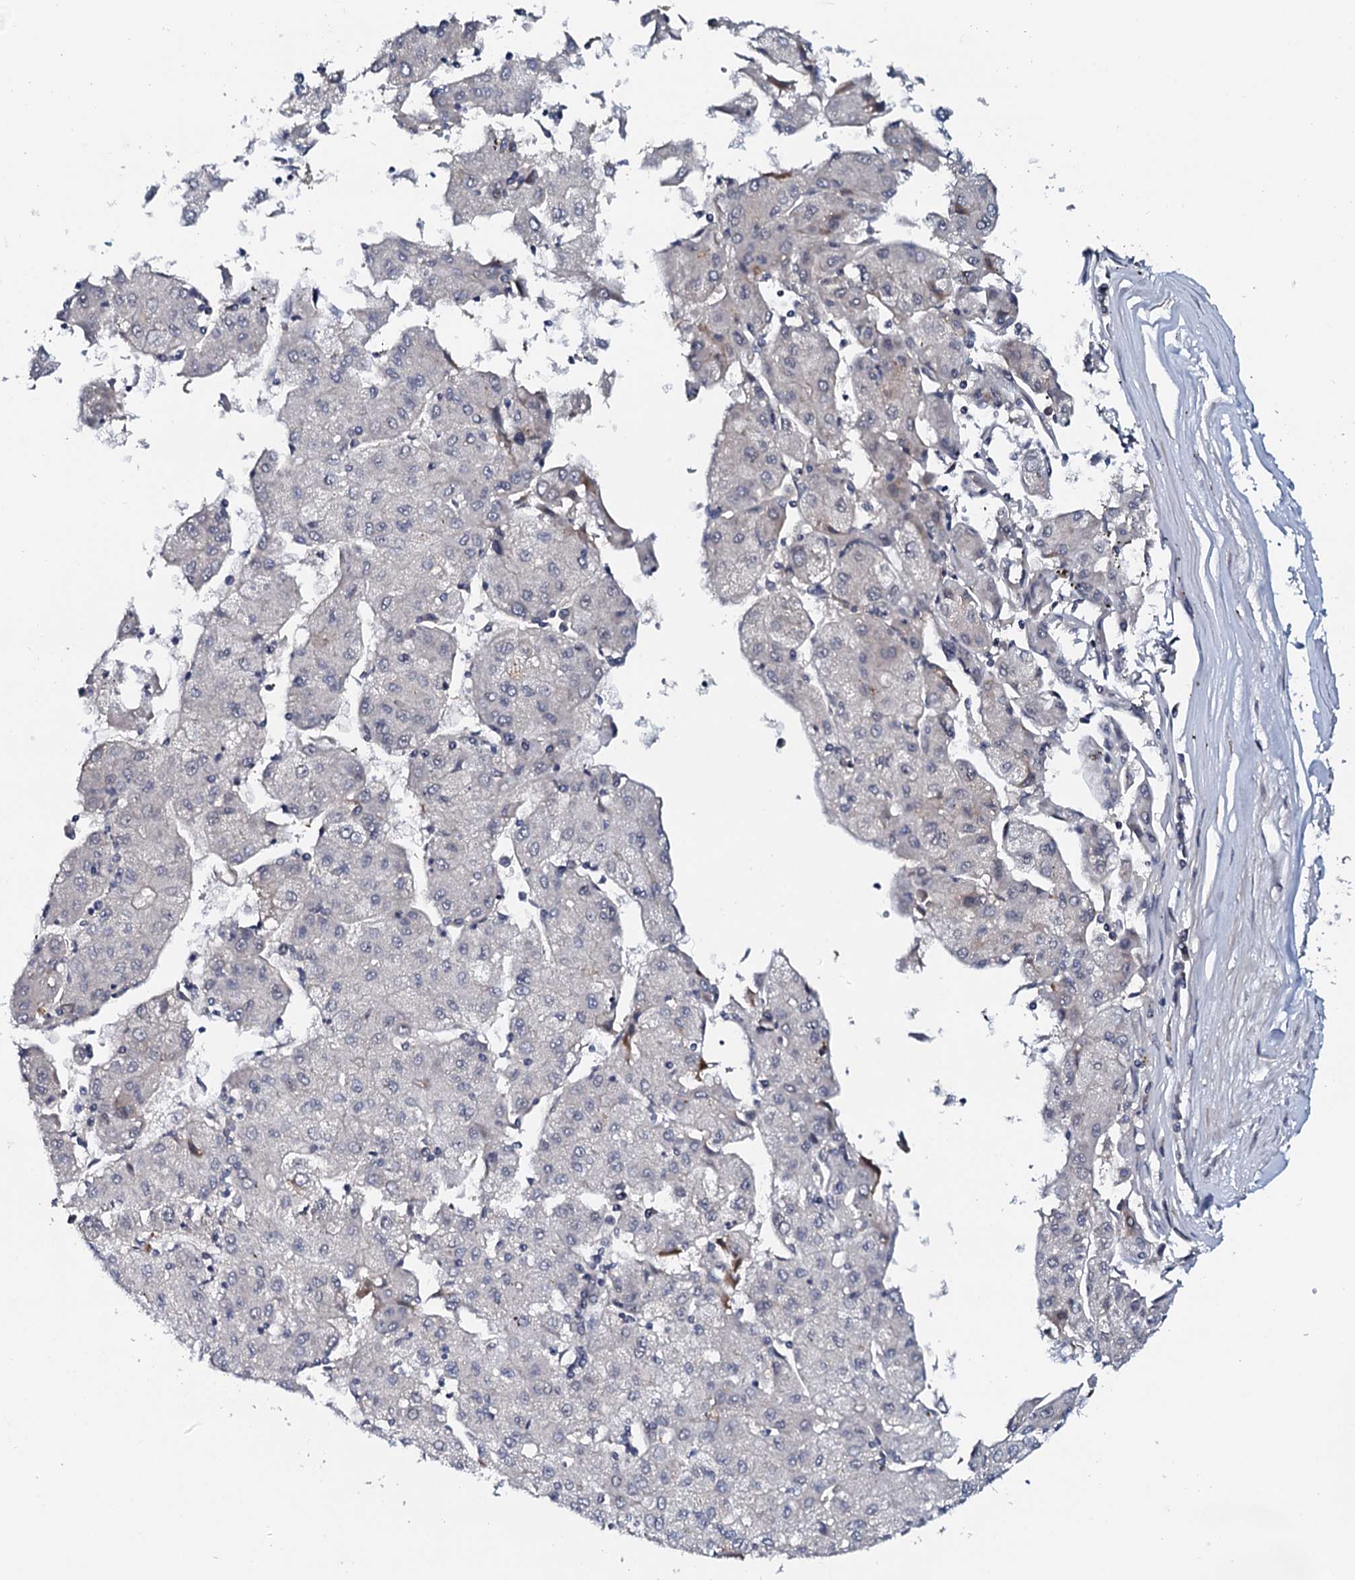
{"staining": {"intensity": "negative", "quantity": "none", "location": "none"}, "tissue": "liver cancer", "cell_type": "Tumor cells", "image_type": "cancer", "snomed": [{"axis": "morphology", "description": "Carcinoma, Hepatocellular, NOS"}, {"axis": "topography", "description": "Liver"}], "caption": "A high-resolution image shows IHC staining of liver hepatocellular carcinoma, which demonstrates no significant expression in tumor cells.", "gene": "SNTA1", "patient": {"sex": "male", "age": 72}}